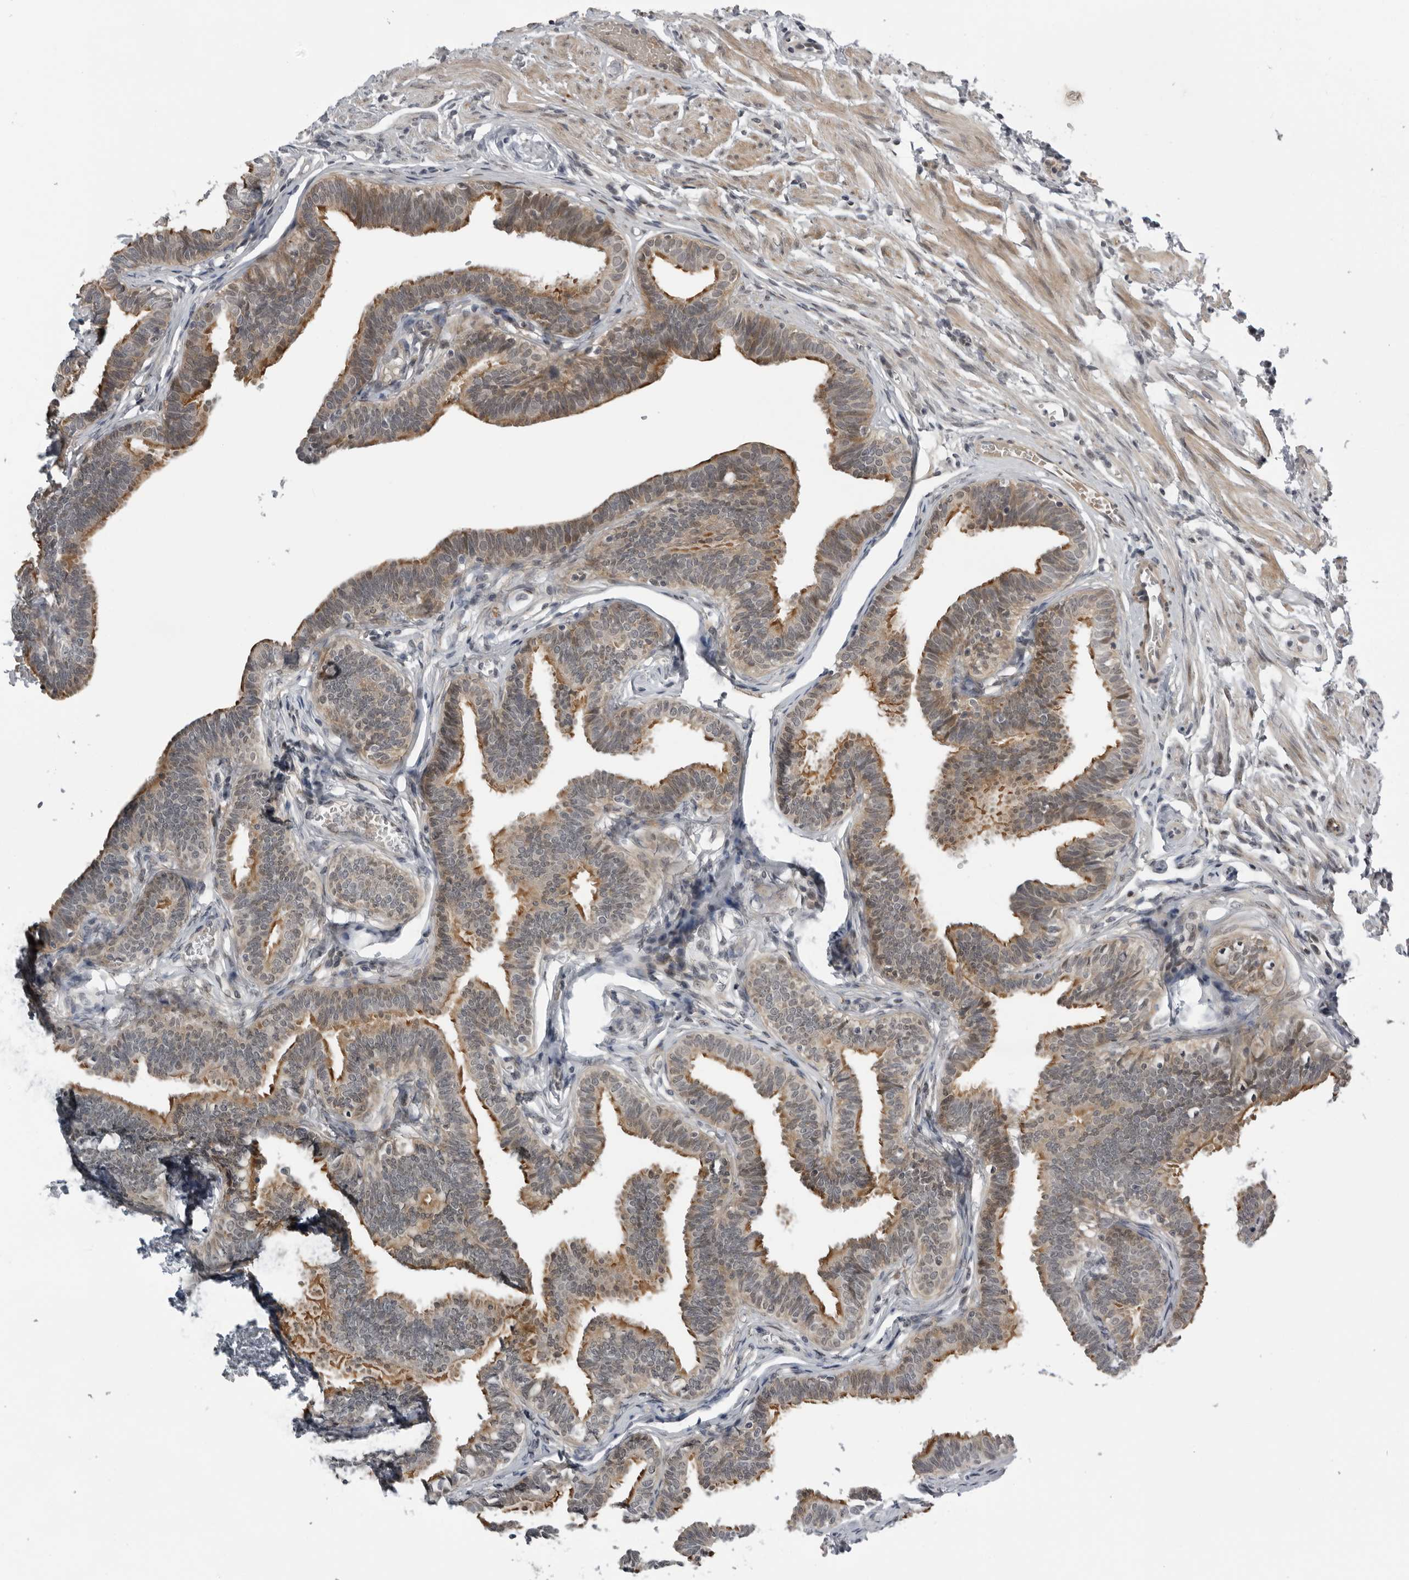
{"staining": {"intensity": "moderate", "quantity": "25%-75%", "location": "cytoplasmic/membranous,nuclear"}, "tissue": "fallopian tube", "cell_type": "Glandular cells", "image_type": "normal", "snomed": [{"axis": "morphology", "description": "Normal tissue, NOS"}, {"axis": "topography", "description": "Fallopian tube"}, {"axis": "topography", "description": "Ovary"}], "caption": "Immunohistochemical staining of normal fallopian tube demonstrates moderate cytoplasmic/membranous,nuclear protein positivity in about 25%-75% of glandular cells. The staining was performed using DAB (3,3'-diaminobenzidine) to visualize the protein expression in brown, while the nuclei were stained in blue with hematoxylin (Magnification: 20x).", "gene": "ALPK2", "patient": {"sex": "female", "age": 23}}